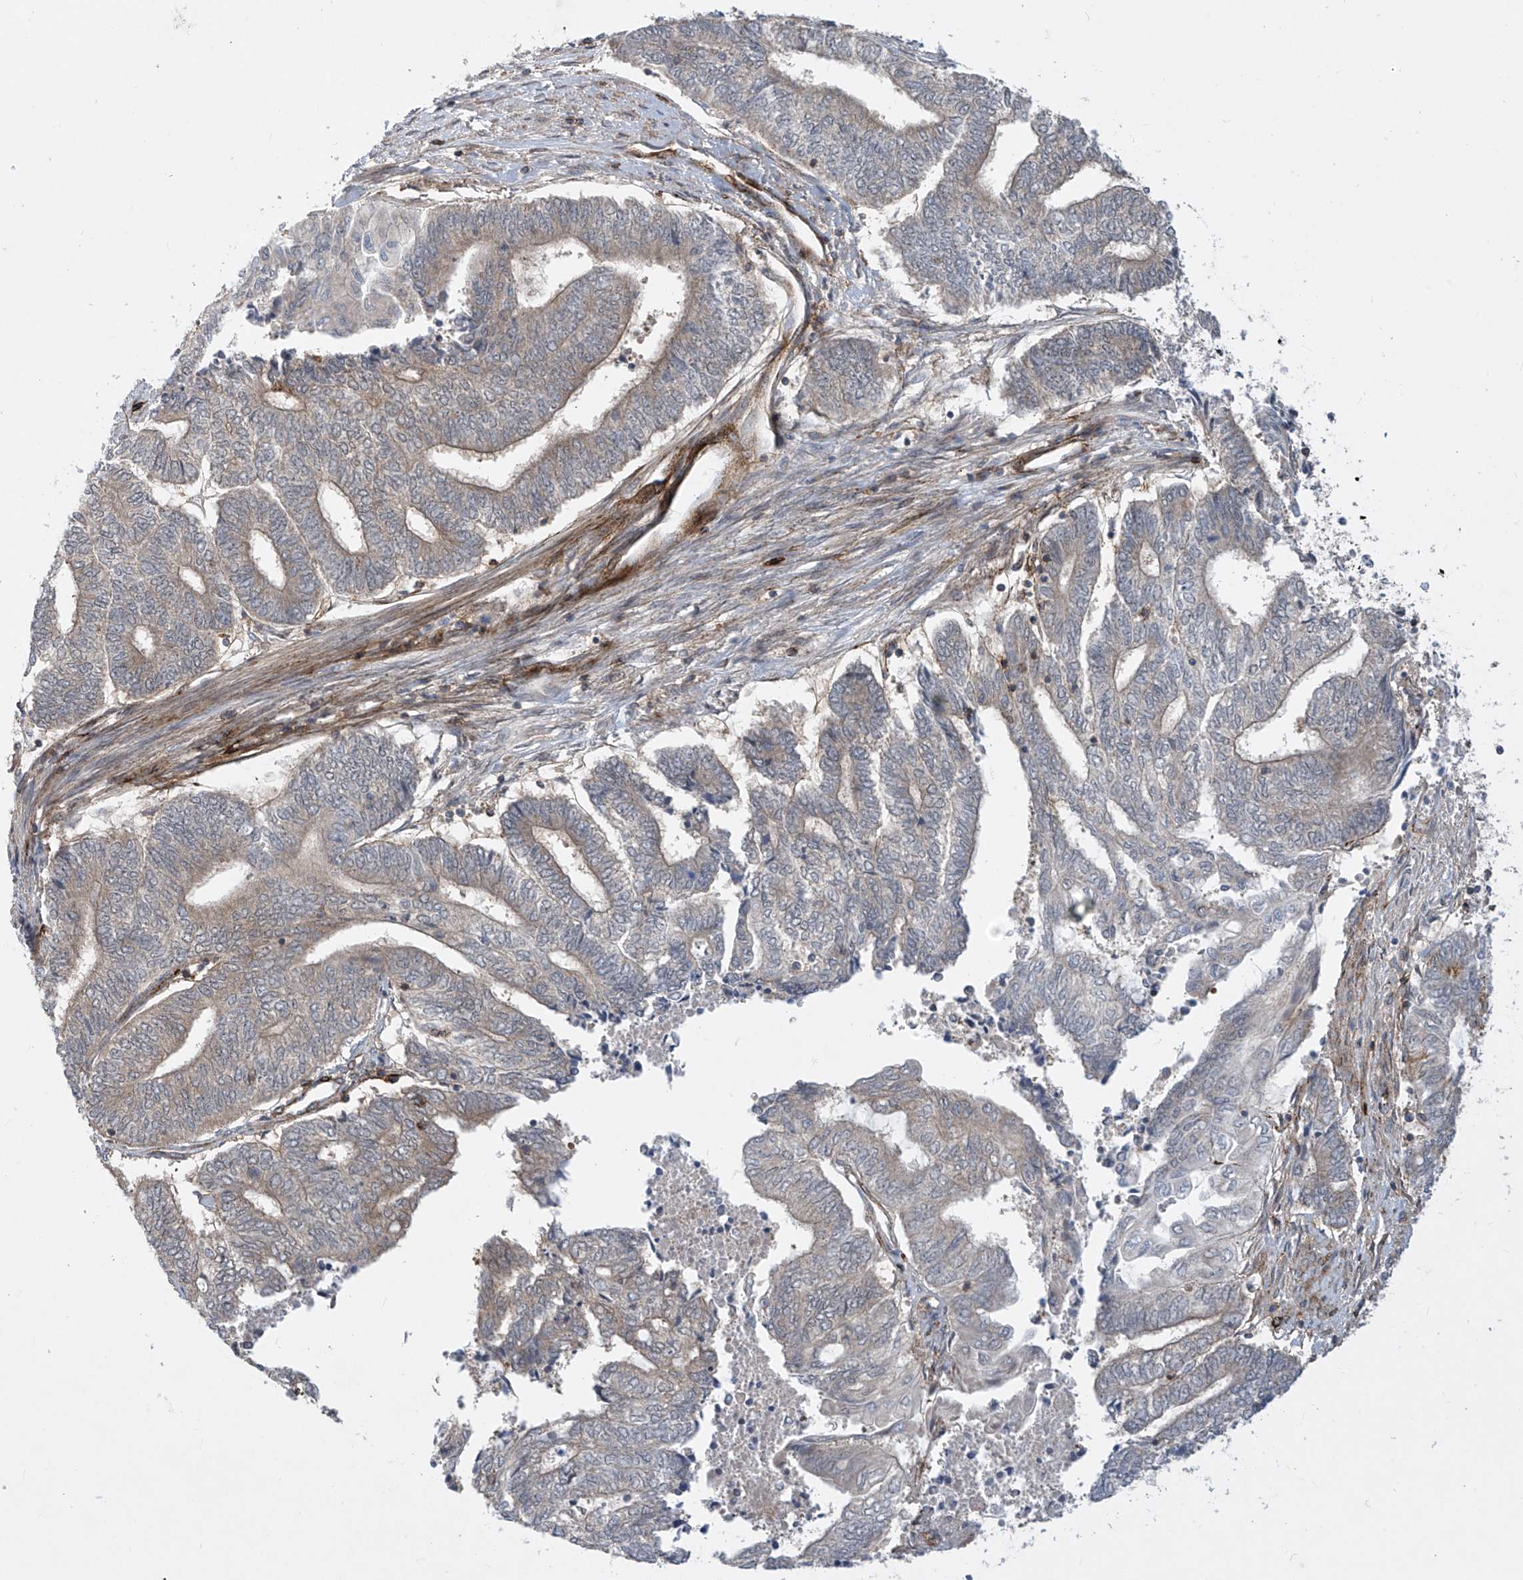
{"staining": {"intensity": "weak", "quantity": "25%-75%", "location": "cytoplasmic/membranous"}, "tissue": "endometrial cancer", "cell_type": "Tumor cells", "image_type": "cancer", "snomed": [{"axis": "morphology", "description": "Adenocarcinoma, NOS"}, {"axis": "topography", "description": "Uterus"}, {"axis": "topography", "description": "Endometrium"}], "caption": "Protein expression analysis of endometrial cancer (adenocarcinoma) shows weak cytoplasmic/membranous positivity in approximately 25%-75% of tumor cells. The staining was performed using DAB (3,3'-diaminobenzidine), with brown indicating positive protein expression. Nuclei are stained blue with hematoxylin.", "gene": "LAGE3", "patient": {"sex": "female", "age": 70}}